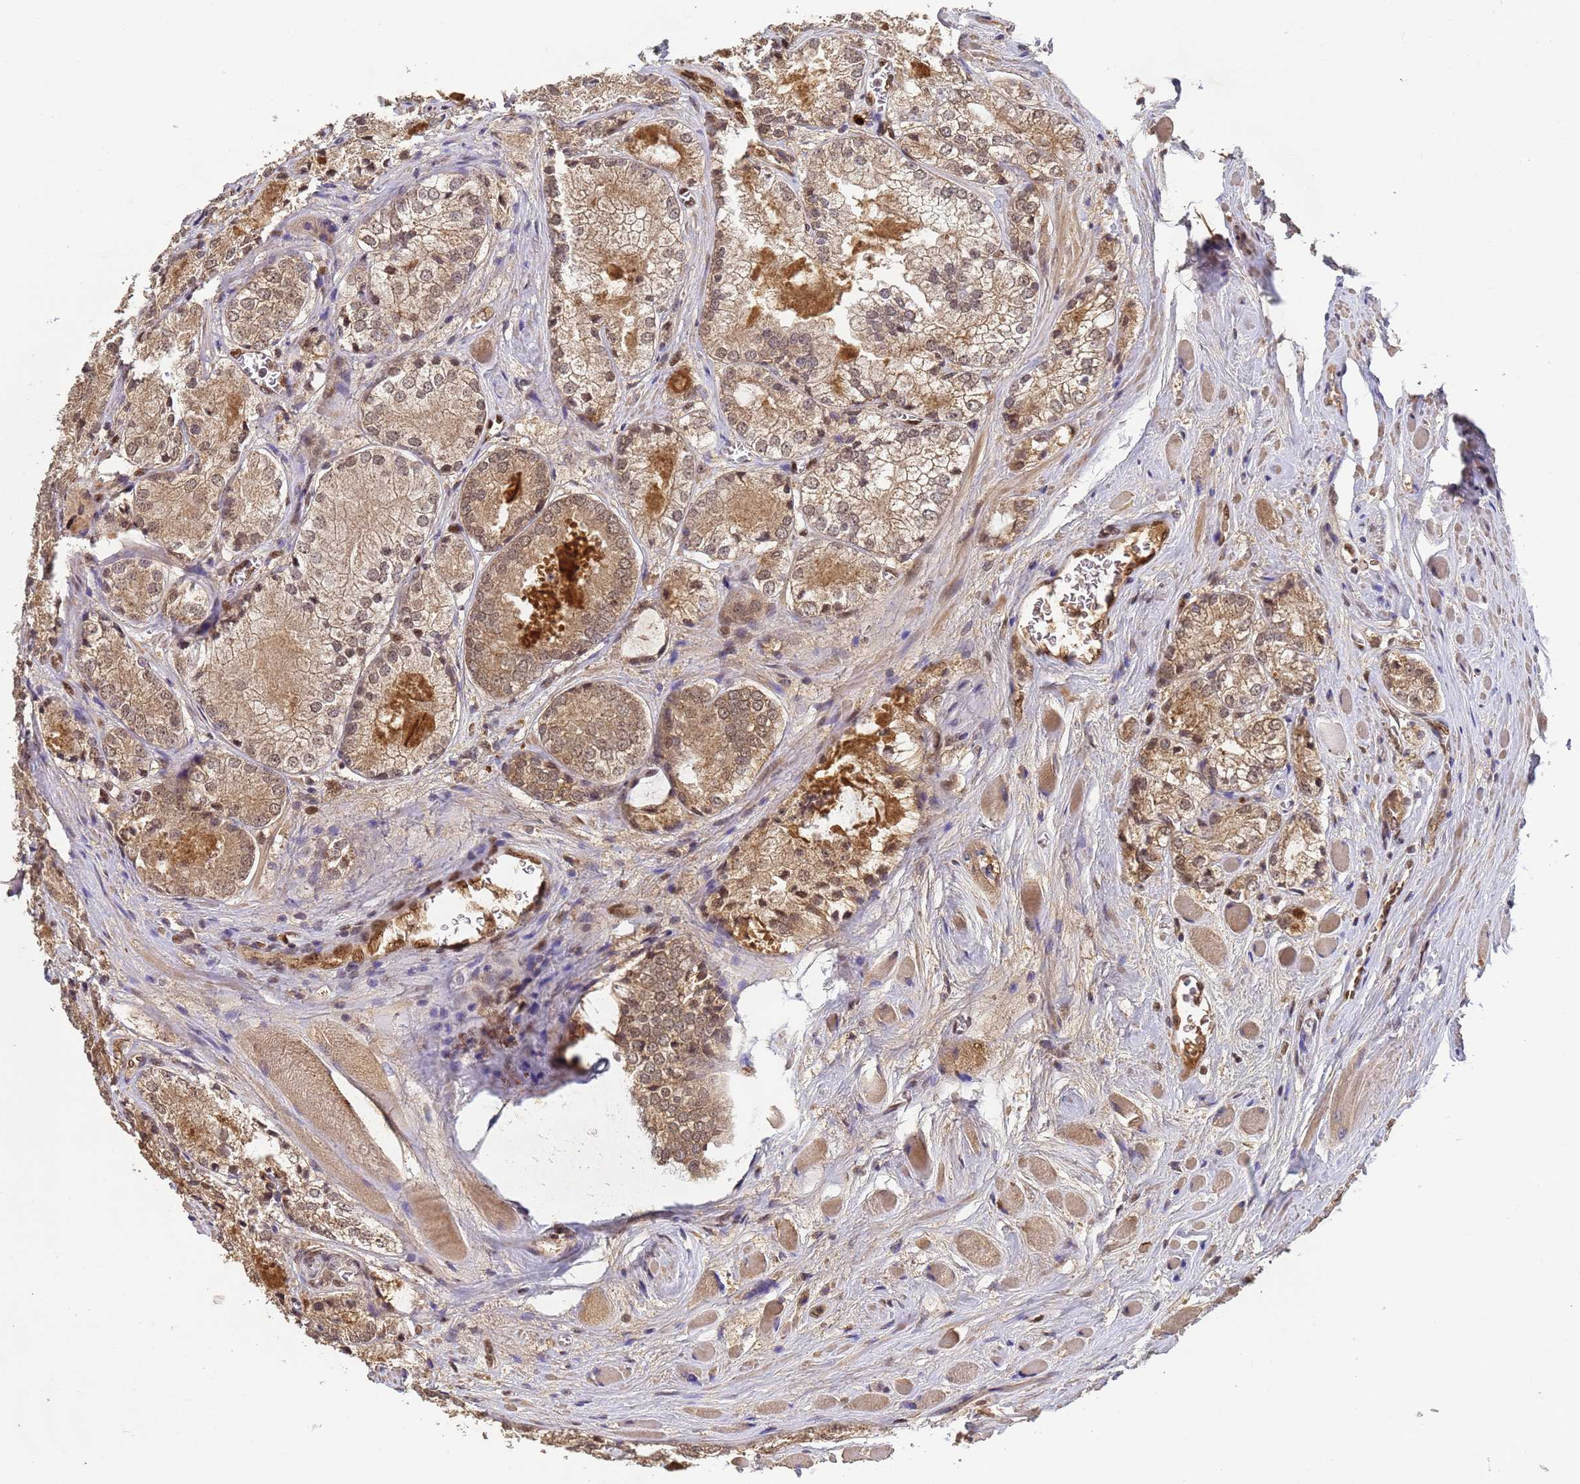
{"staining": {"intensity": "moderate", "quantity": ">75%", "location": "cytoplasmic/membranous,nuclear"}, "tissue": "prostate cancer", "cell_type": "Tumor cells", "image_type": "cancer", "snomed": [{"axis": "morphology", "description": "Adenocarcinoma, Low grade"}, {"axis": "topography", "description": "Prostate"}], "caption": "Moderate cytoplasmic/membranous and nuclear expression for a protein is present in approximately >75% of tumor cells of prostate cancer using immunohistochemistry (IHC).", "gene": "SECISBP2", "patient": {"sex": "male", "age": 67}}